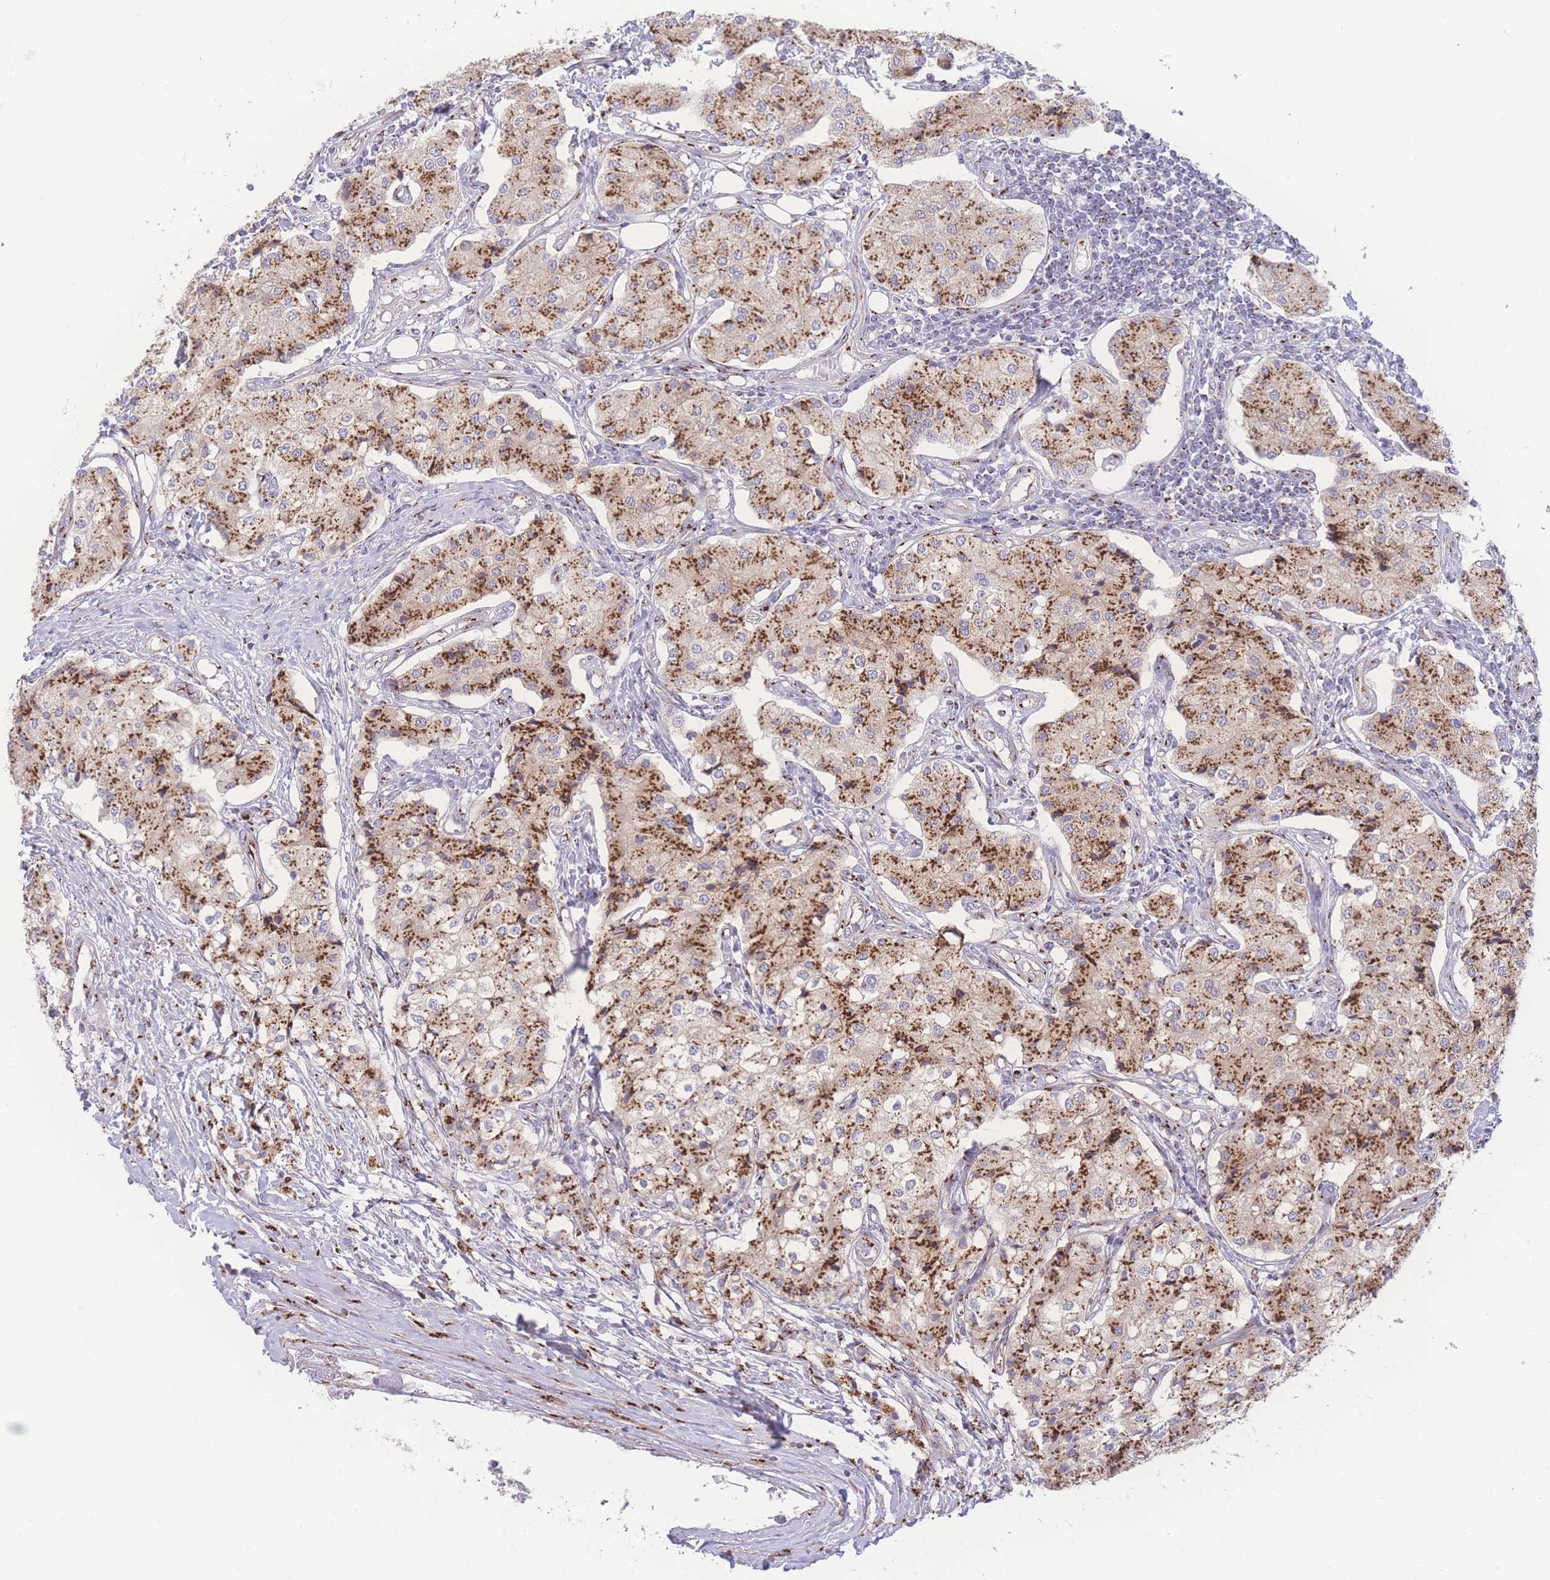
{"staining": {"intensity": "moderate", "quantity": ">75%", "location": "cytoplasmic/membranous"}, "tissue": "carcinoid", "cell_type": "Tumor cells", "image_type": "cancer", "snomed": [{"axis": "morphology", "description": "Carcinoid, malignant, NOS"}, {"axis": "topography", "description": "Colon"}], "caption": "About >75% of tumor cells in human carcinoid reveal moderate cytoplasmic/membranous protein positivity as visualized by brown immunohistochemical staining.", "gene": "GOLM2", "patient": {"sex": "female", "age": 52}}